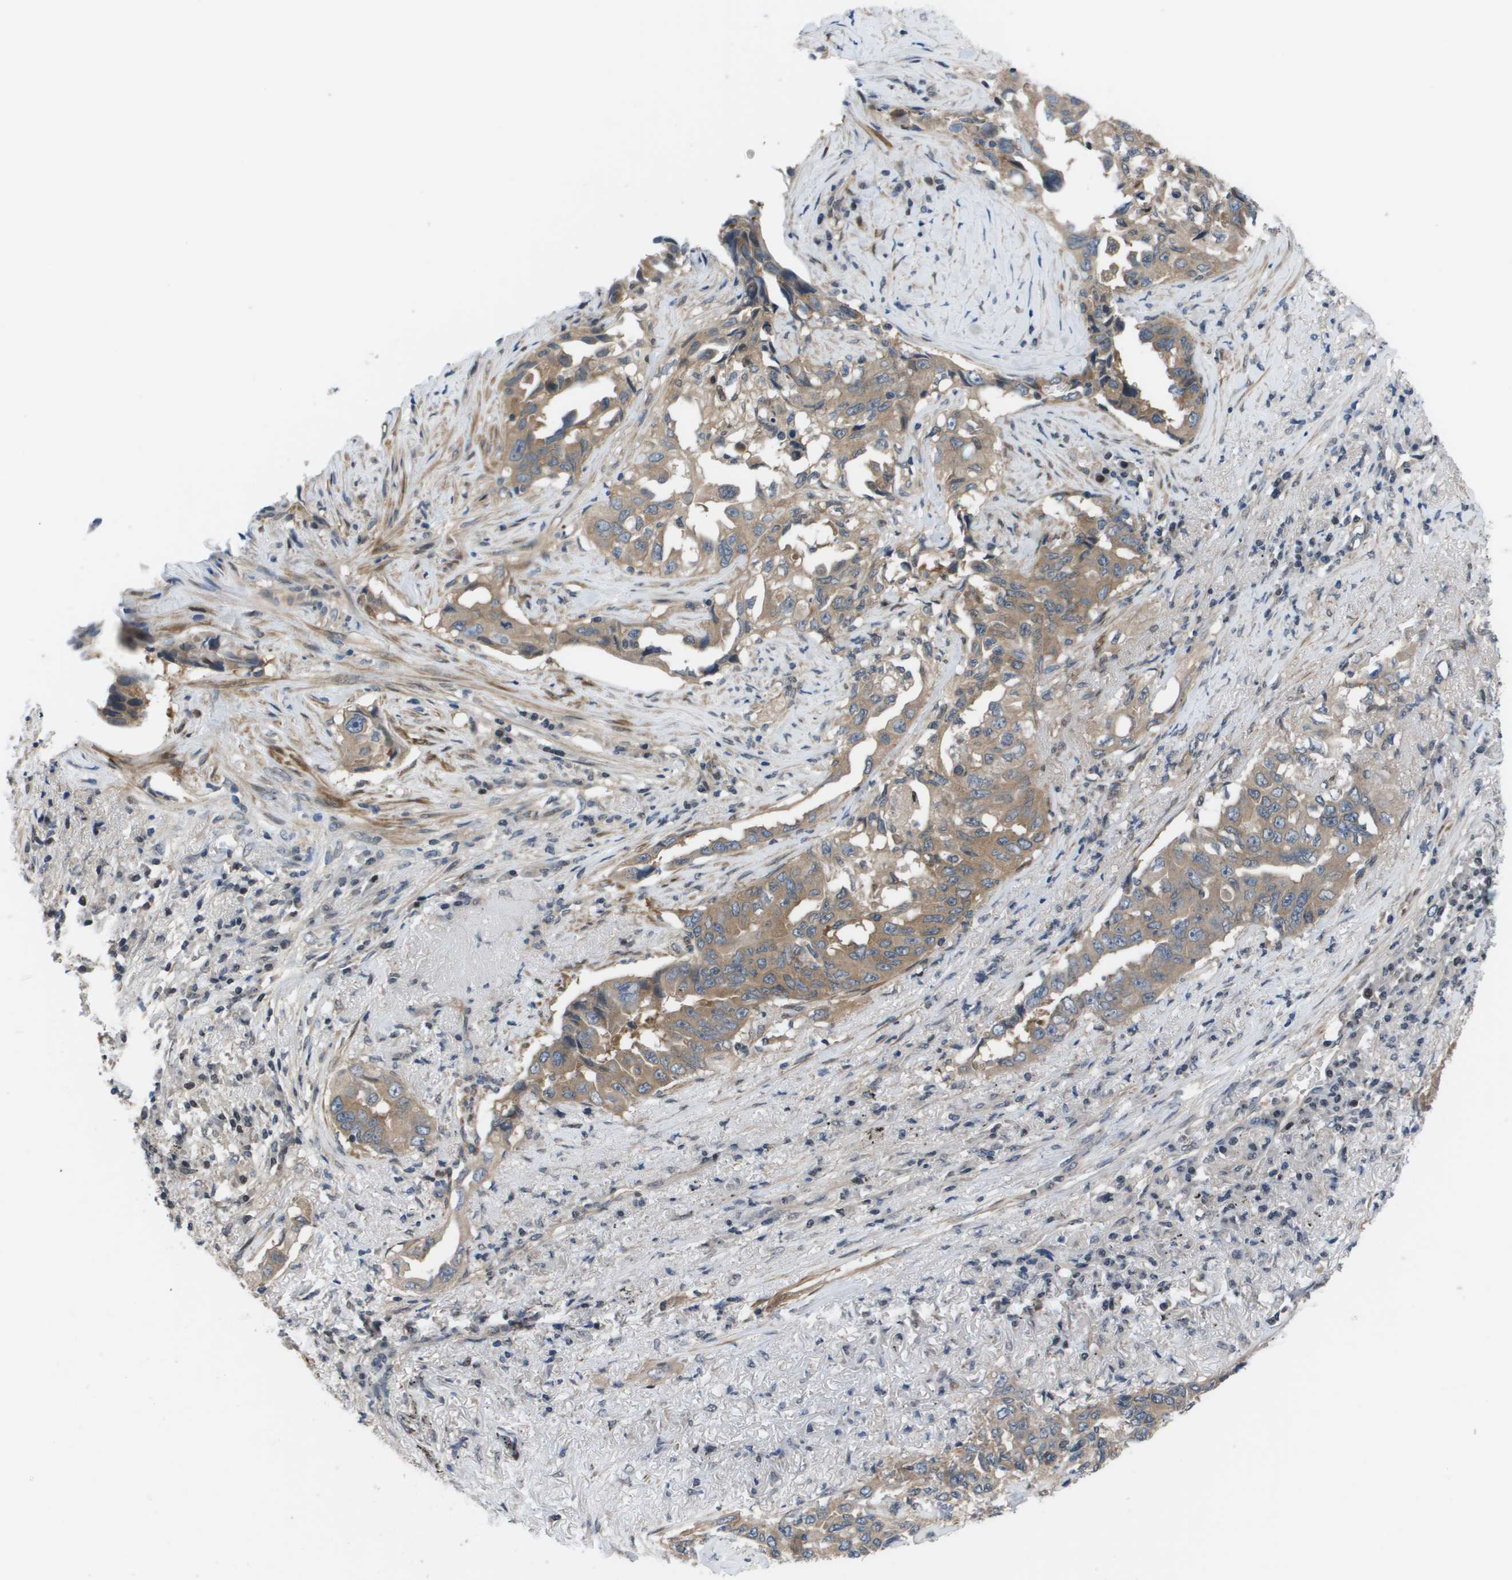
{"staining": {"intensity": "moderate", "quantity": ">75%", "location": "cytoplasmic/membranous"}, "tissue": "lung cancer", "cell_type": "Tumor cells", "image_type": "cancer", "snomed": [{"axis": "morphology", "description": "Adenocarcinoma, NOS"}, {"axis": "topography", "description": "Lung"}], "caption": "Lung cancer (adenocarcinoma) tissue demonstrates moderate cytoplasmic/membranous positivity in approximately >75% of tumor cells, visualized by immunohistochemistry.", "gene": "ENPP5", "patient": {"sex": "female", "age": 51}}